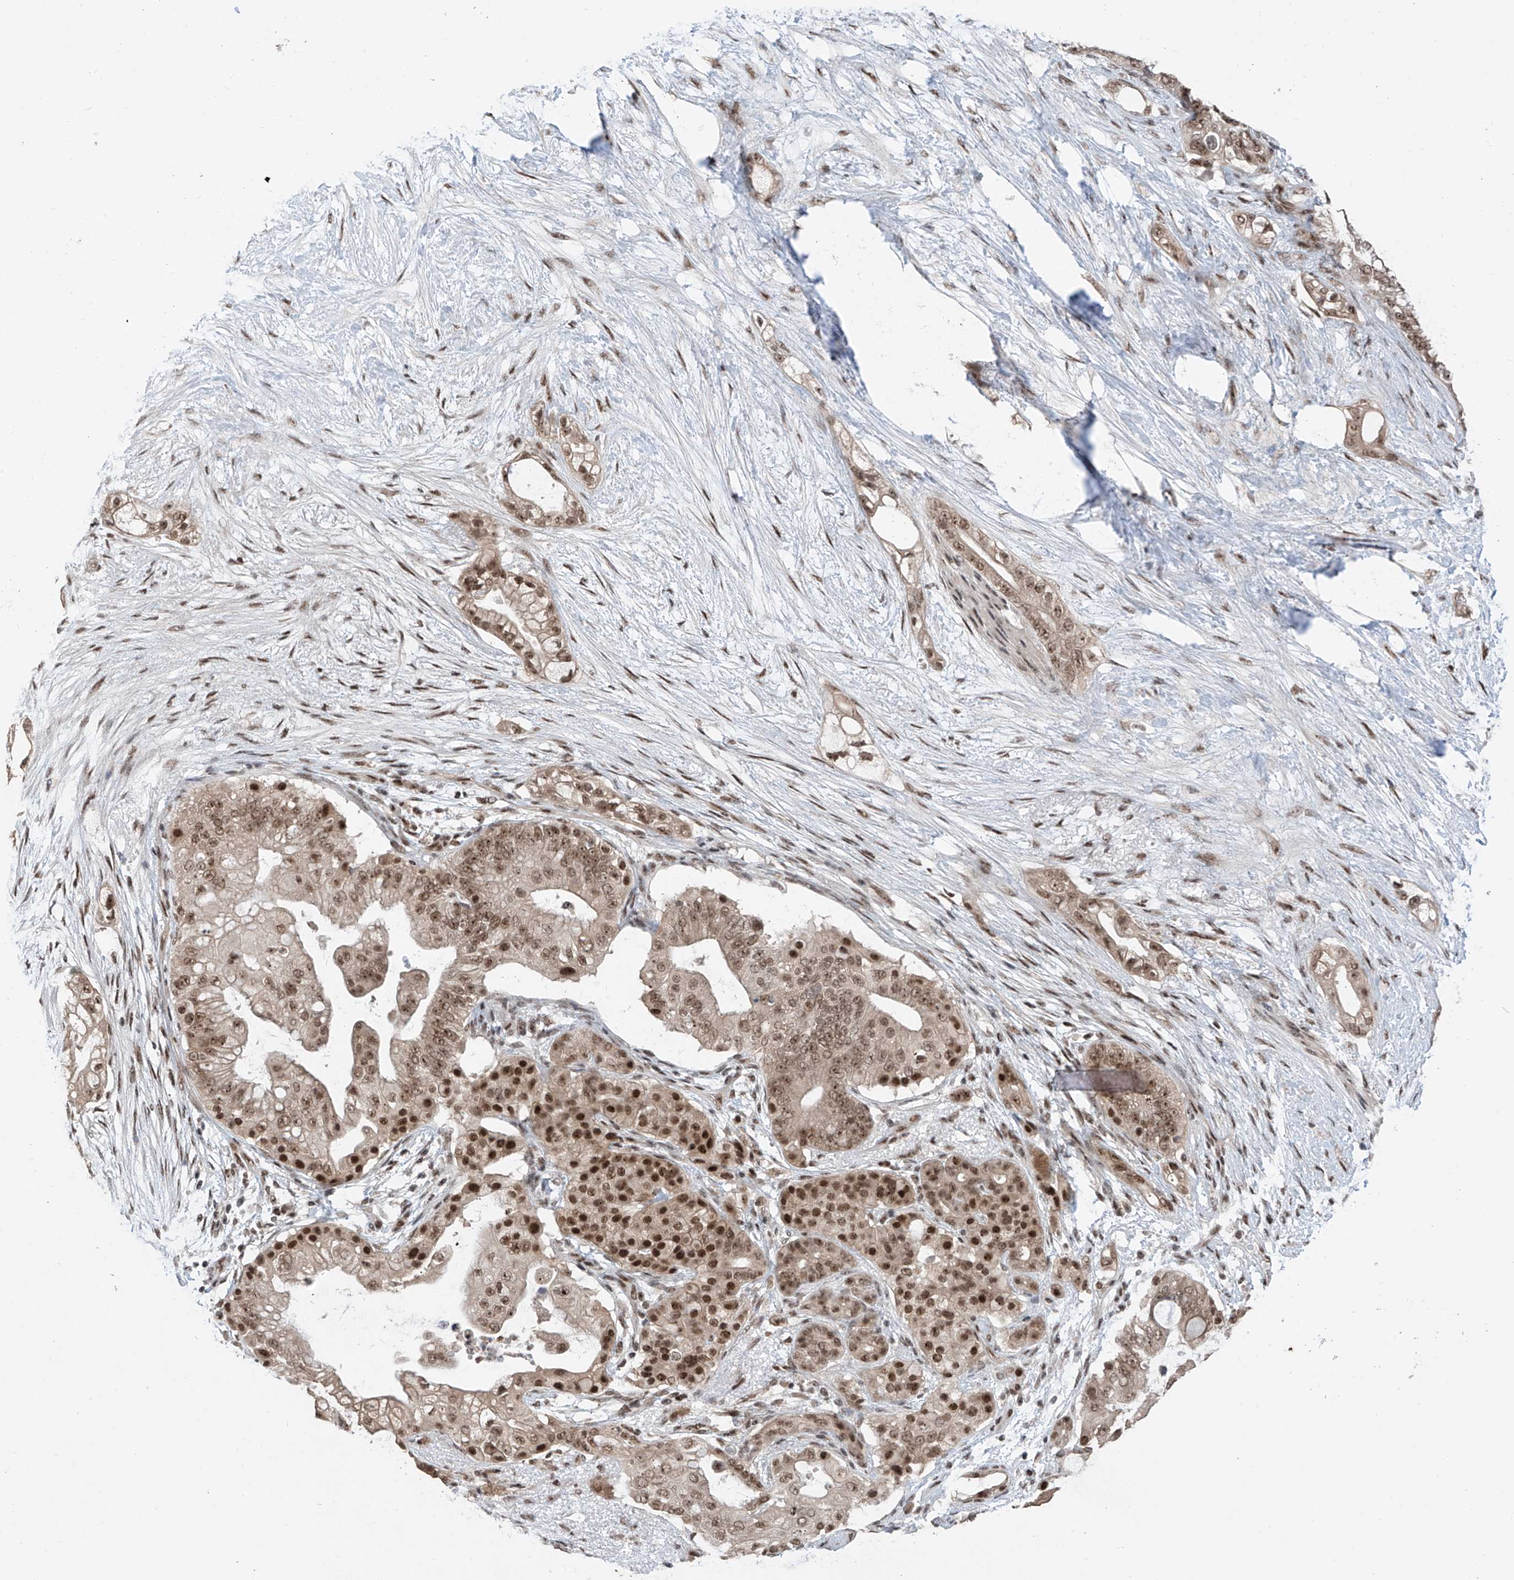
{"staining": {"intensity": "moderate", "quantity": ">75%", "location": "nuclear"}, "tissue": "pancreatic cancer", "cell_type": "Tumor cells", "image_type": "cancer", "snomed": [{"axis": "morphology", "description": "Adenocarcinoma, NOS"}, {"axis": "topography", "description": "Pancreas"}], "caption": "There is medium levels of moderate nuclear staining in tumor cells of pancreatic cancer (adenocarcinoma), as demonstrated by immunohistochemical staining (brown color).", "gene": "RPAIN", "patient": {"sex": "male", "age": 53}}